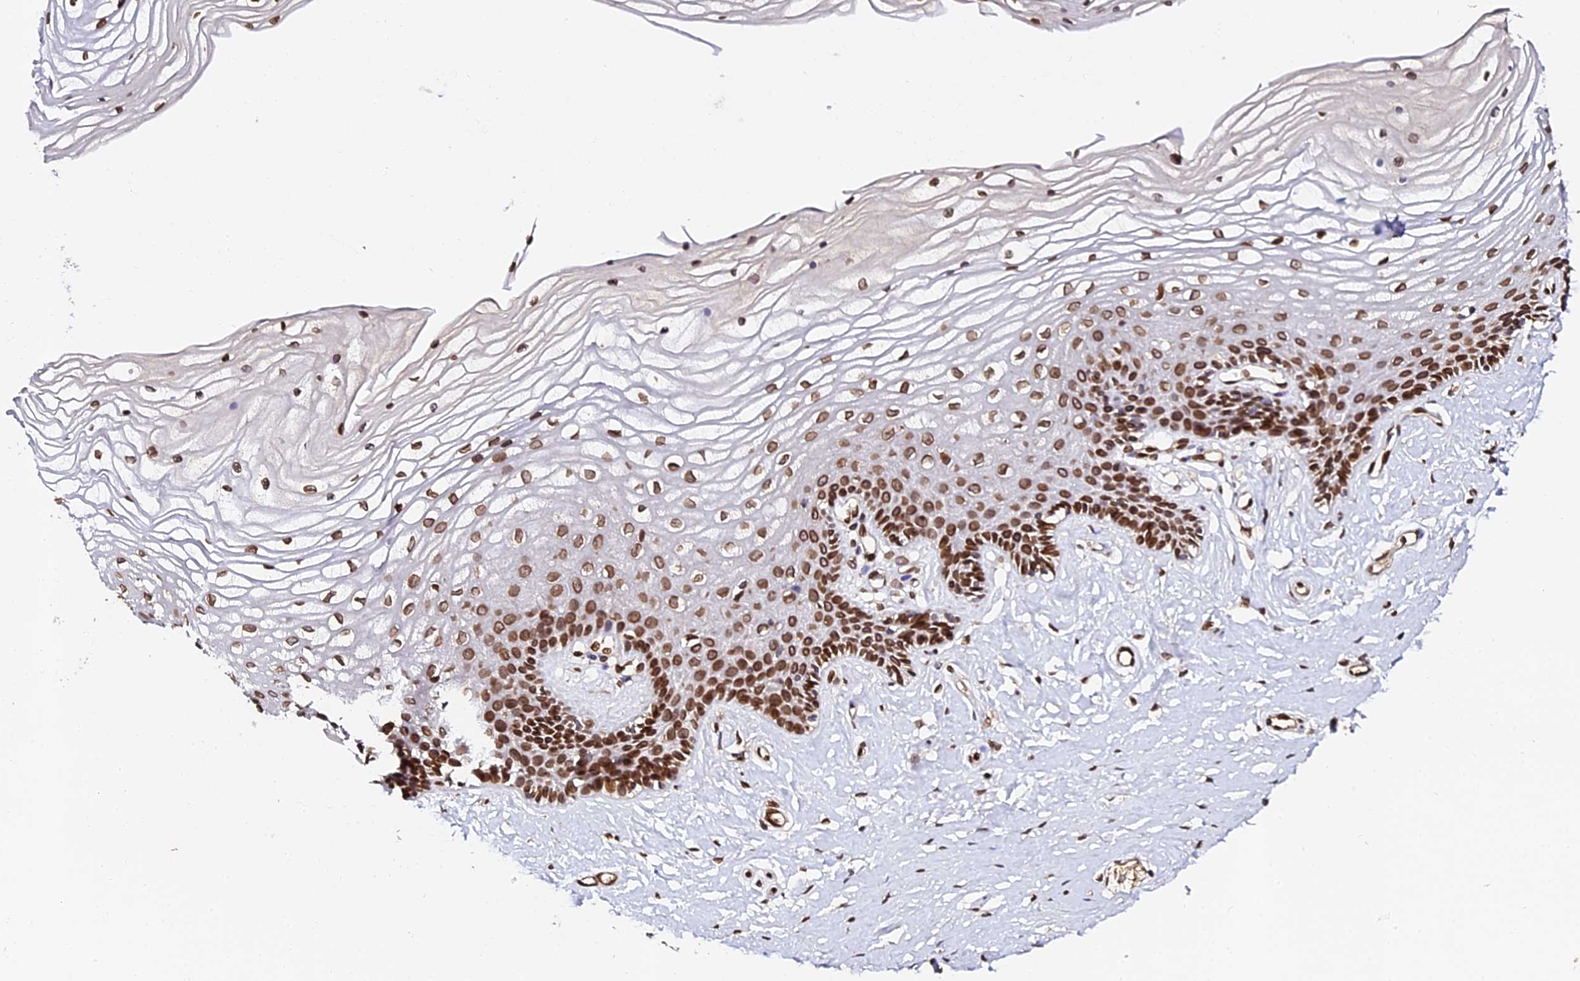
{"staining": {"intensity": "strong", "quantity": ">75%", "location": "cytoplasmic/membranous,nuclear"}, "tissue": "vagina", "cell_type": "Squamous epithelial cells", "image_type": "normal", "snomed": [{"axis": "morphology", "description": "Normal tissue, NOS"}, {"axis": "topography", "description": "Vagina"}, {"axis": "topography", "description": "Cervix"}], "caption": "An image of vagina stained for a protein demonstrates strong cytoplasmic/membranous,nuclear brown staining in squamous epithelial cells.", "gene": "ANAPC5", "patient": {"sex": "female", "age": 40}}